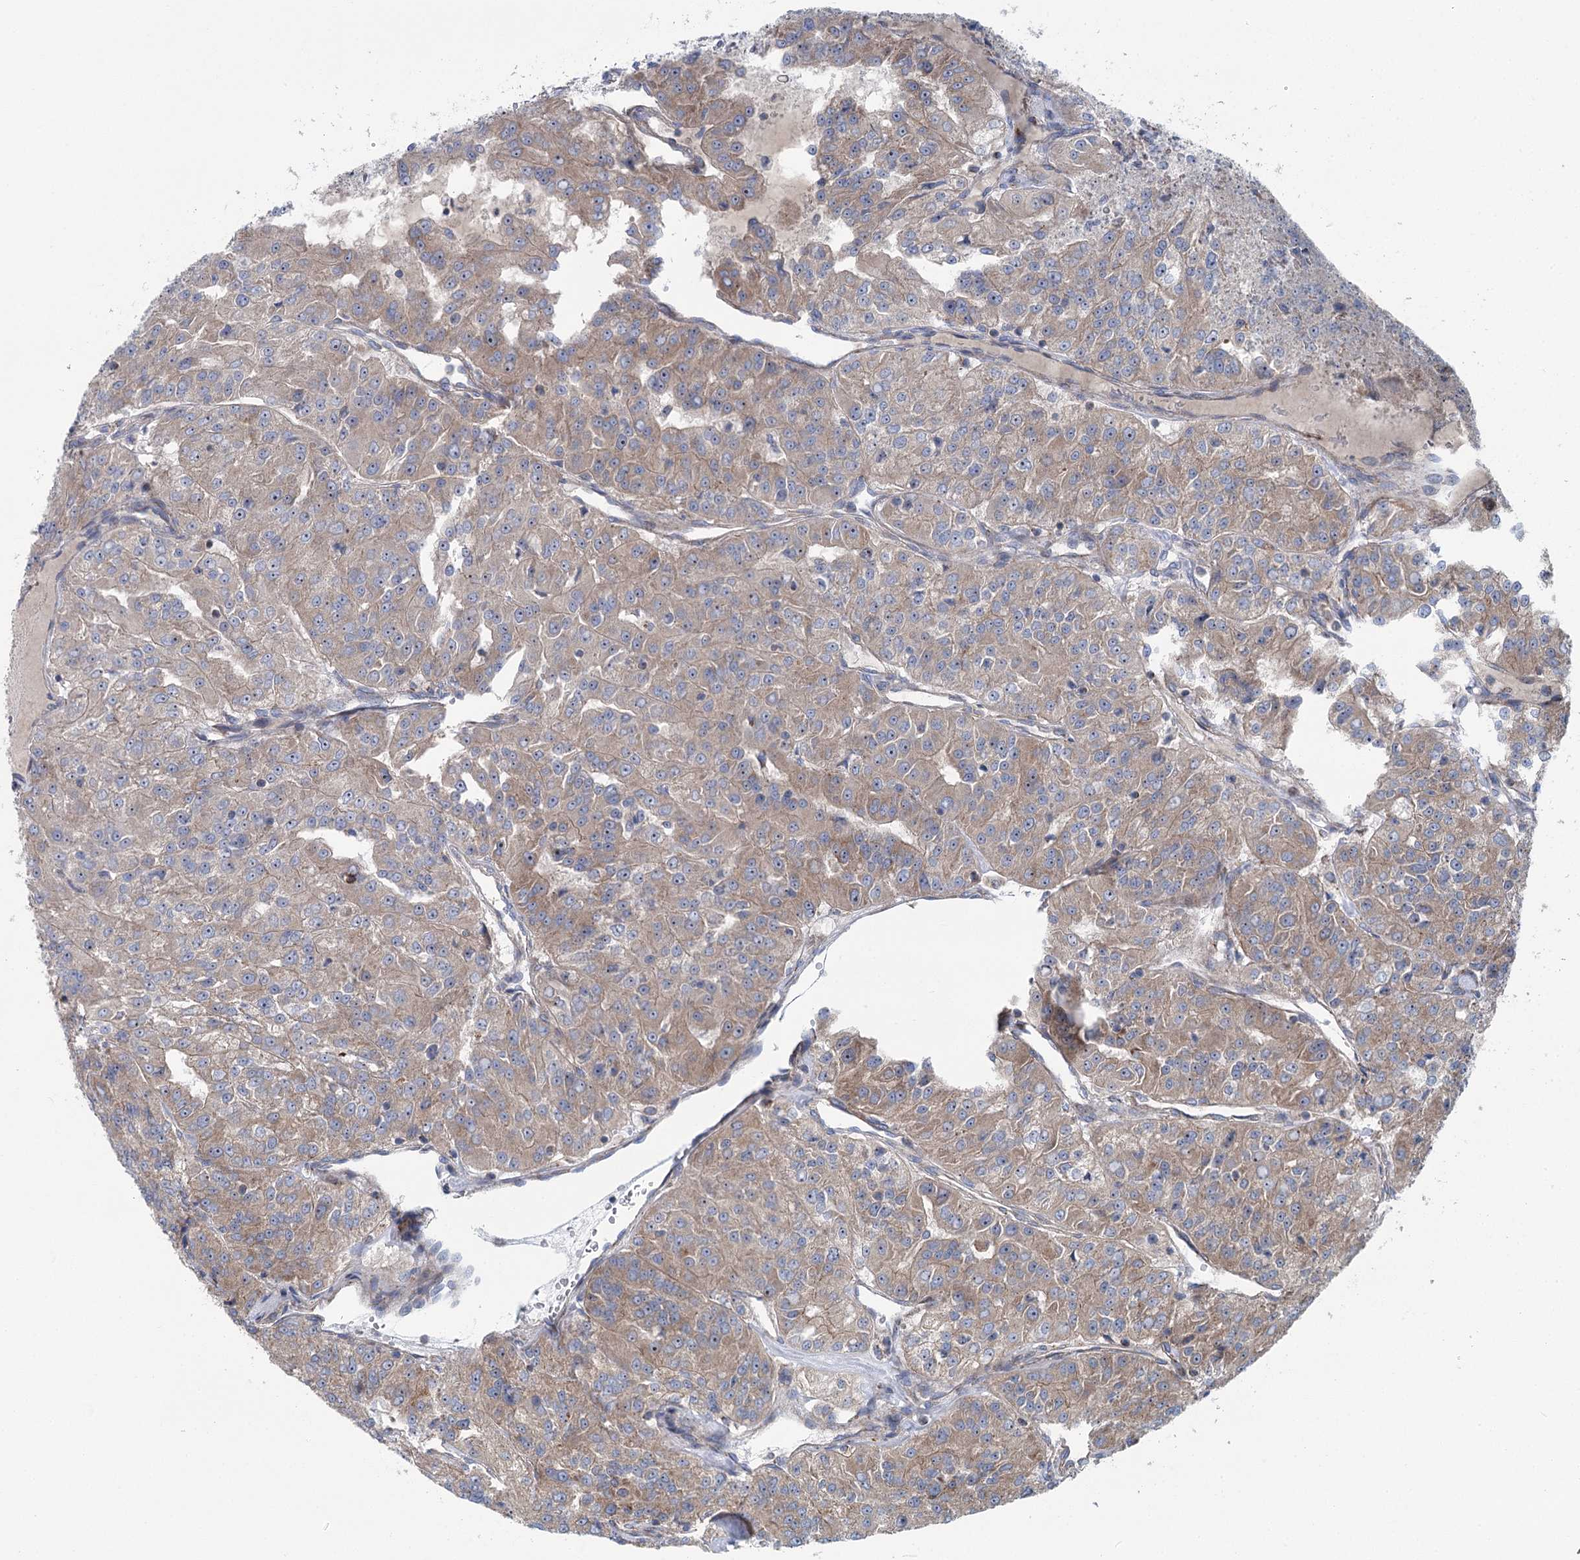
{"staining": {"intensity": "moderate", "quantity": ">75%", "location": "cytoplasmic/membranous"}, "tissue": "renal cancer", "cell_type": "Tumor cells", "image_type": "cancer", "snomed": [{"axis": "morphology", "description": "Adenocarcinoma, NOS"}, {"axis": "topography", "description": "Kidney"}], "caption": "Renal cancer was stained to show a protein in brown. There is medium levels of moderate cytoplasmic/membranous positivity in about >75% of tumor cells.", "gene": "MARK2", "patient": {"sex": "female", "age": 63}}